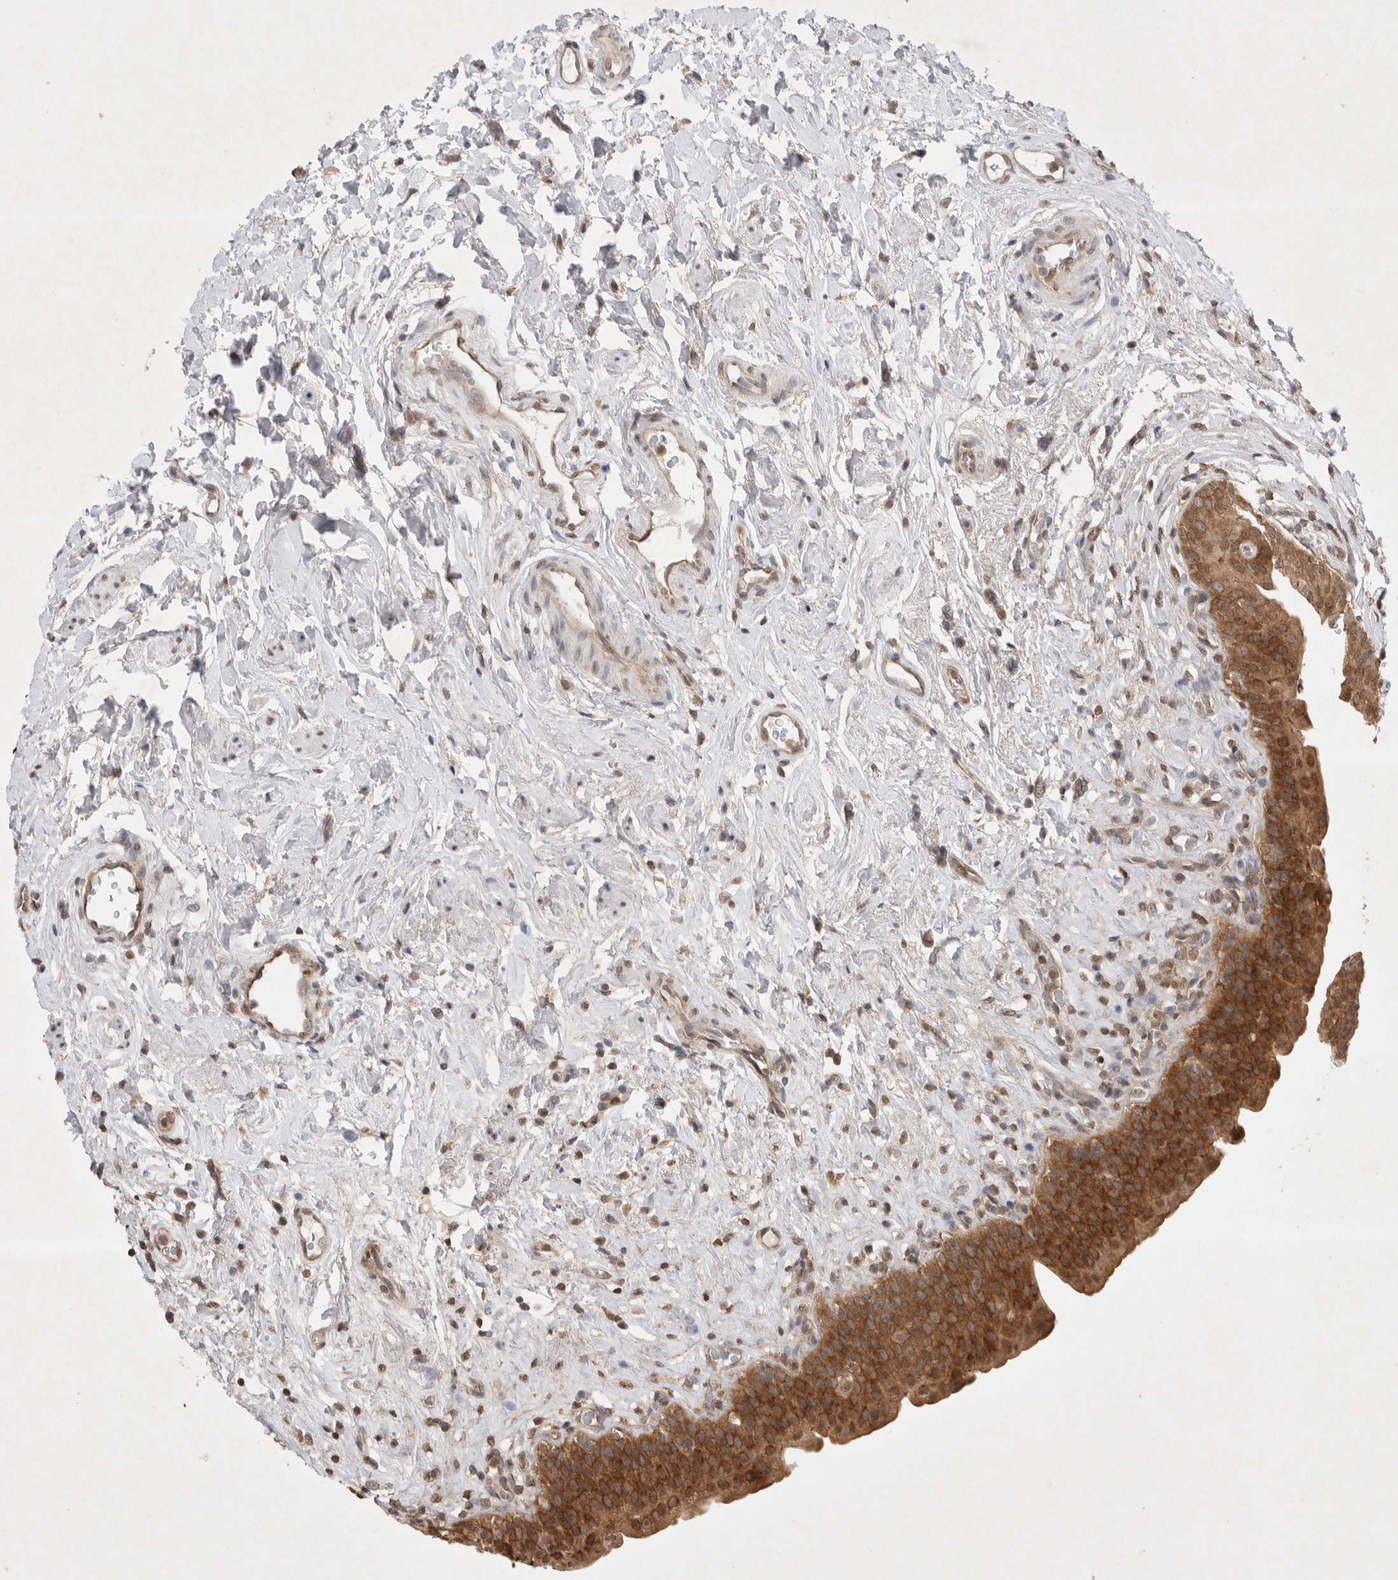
{"staining": {"intensity": "strong", "quantity": ">75%", "location": "cytoplasmic/membranous"}, "tissue": "urinary bladder", "cell_type": "Urothelial cells", "image_type": "normal", "snomed": [{"axis": "morphology", "description": "Normal tissue, NOS"}, {"axis": "topography", "description": "Urinary bladder"}], "caption": "Brown immunohistochemical staining in unremarkable human urinary bladder exhibits strong cytoplasmic/membranous staining in about >75% of urothelial cells. (DAB IHC, brown staining for protein, blue staining for nuclei).", "gene": "WIPF2", "patient": {"sex": "male", "age": 83}}